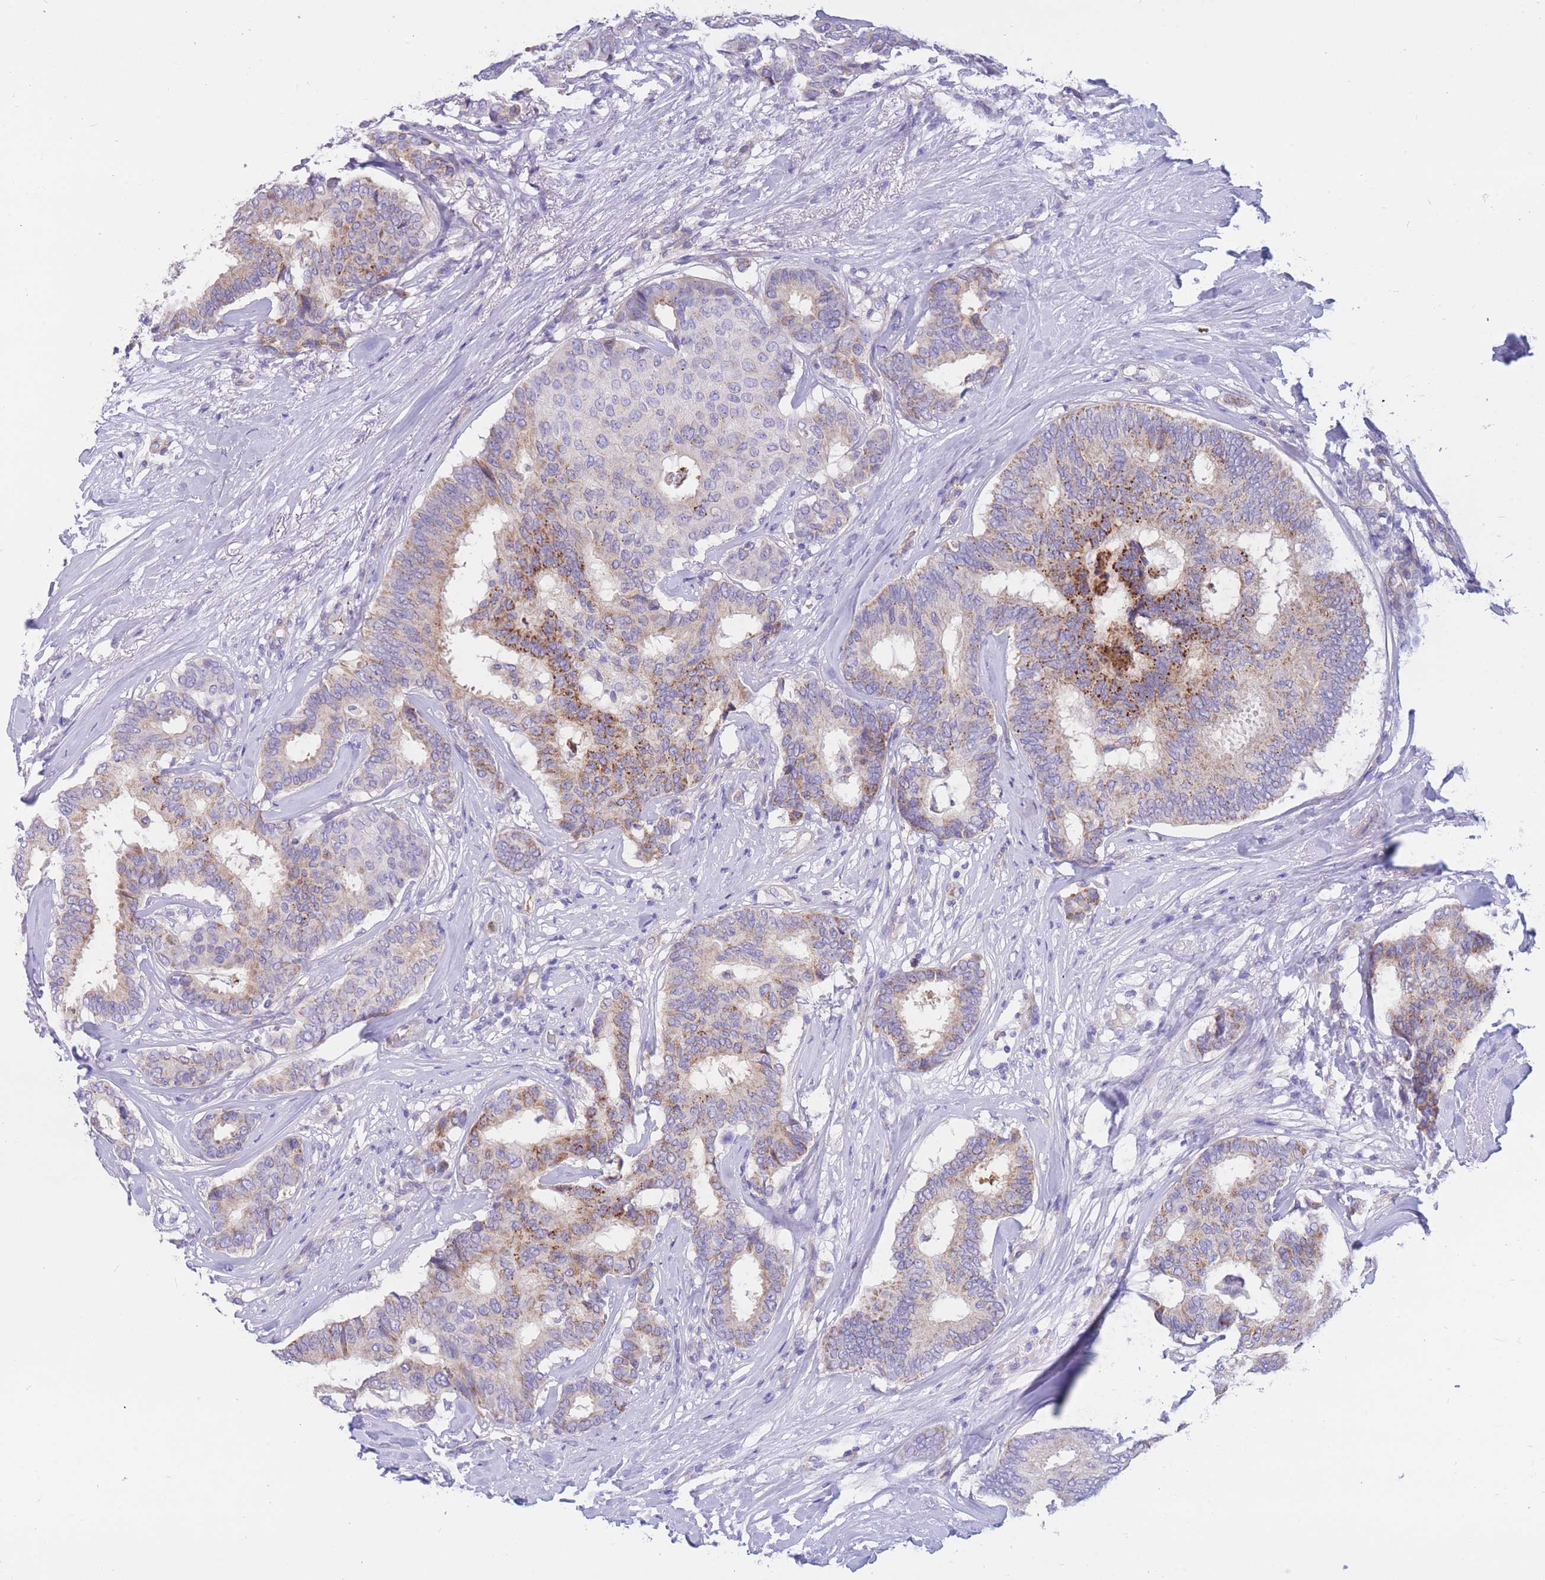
{"staining": {"intensity": "moderate", "quantity": "25%-75%", "location": "cytoplasmic/membranous"}, "tissue": "breast cancer", "cell_type": "Tumor cells", "image_type": "cancer", "snomed": [{"axis": "morphology", "description": "Duct carcinoma"}, {"axis": "topography", "description": "Breast"}], "caption": "Breast invasive ductal carcinoma stained for a protein shows moderate cytoplasmic/membranous positivity in tumor cells. (Brightfield microscopy of DAB IHC at high magnification).", "gene": "SULT1A1", "patient": {"sex": "female", "age": 75}}